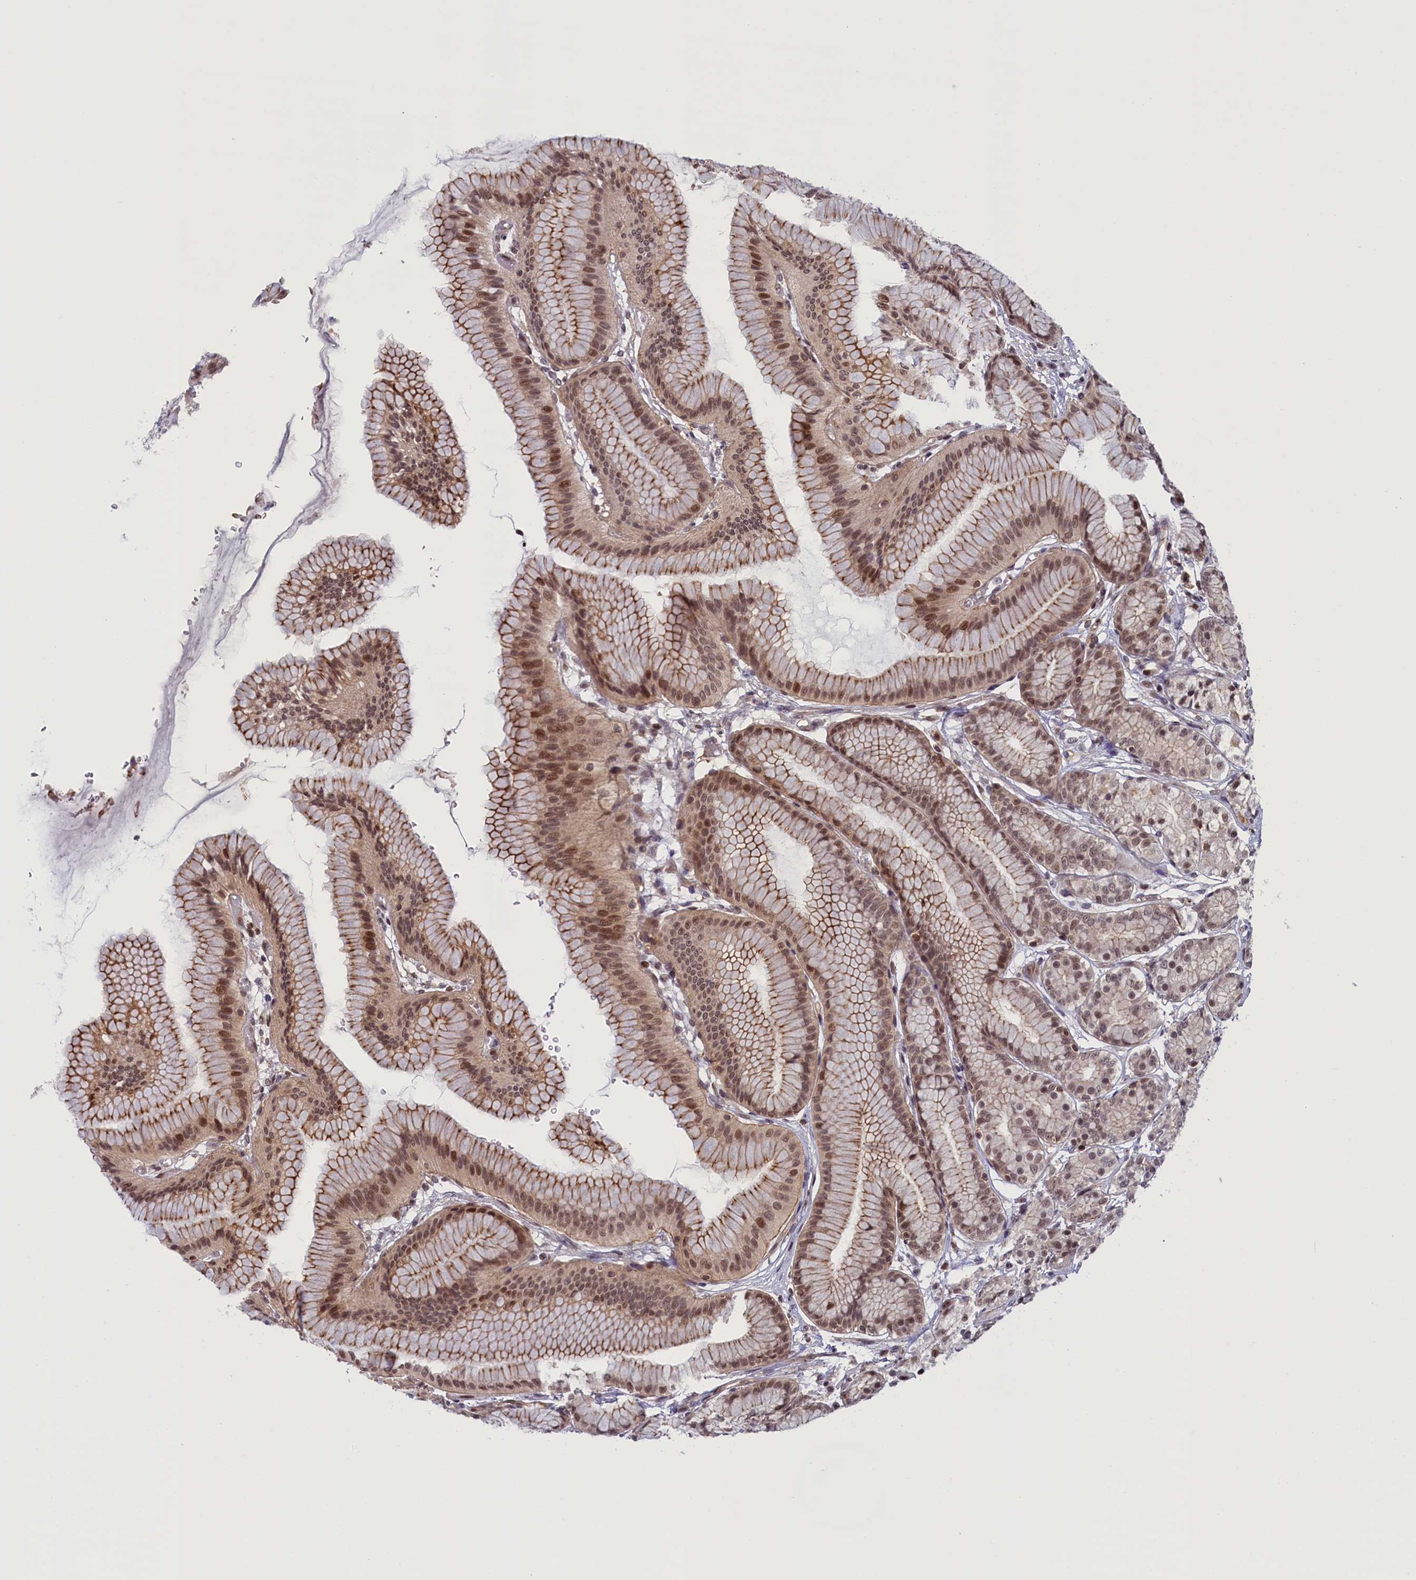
{"staining": {"intensity": "moderate", "quantity": ">75%", "location": "cytoplasmic/membranous,nuclear"}, "tissue": "stomach", "cell_type": "Glandular cells", "image_type": "normal", "snomed": [{"axis": "morphology", "description": "Normal tissue, NOS"}, {"axis": "morphology", "description": "Adenocarcinoma, NOS"}, {"axis": "morphology", "description": "Adenocarcinoma, High grade"}, {"axis": "topography", "description": "Stomach, upper"}, {"axis": "topography", "description": "Stomach"}], "caption": "Immunohistochemistry of benign stomach shows medium levels of moderate cytoplasmic/membranous,nuclear staining in approximately >75% of glandular cells. Nuclei are stained in blue.", "gene": "FCHO1", "patient": {"sex": "female", "age": 65}}